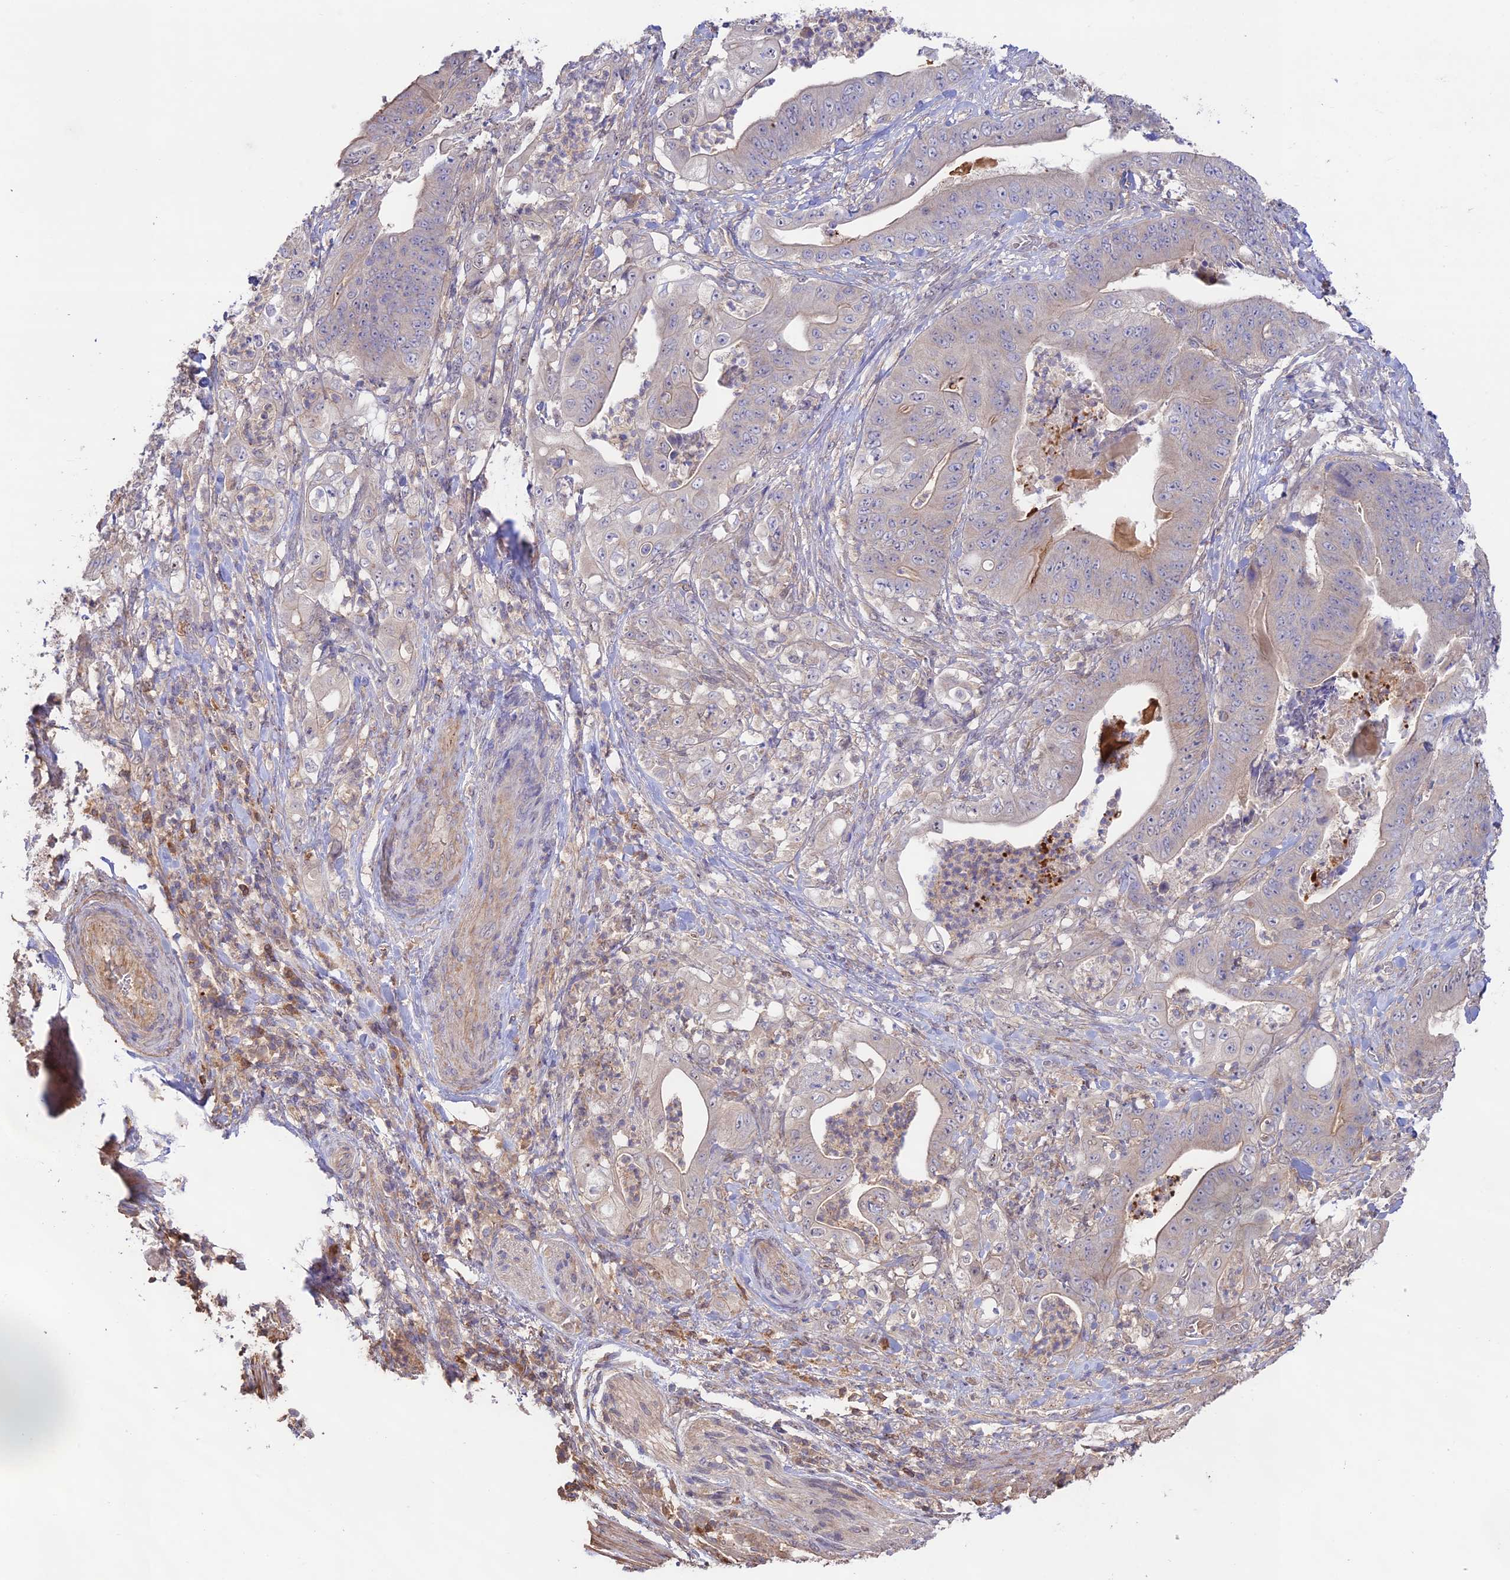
{"staining": {"intensity": "moderate", "quantity": "<25%", "location": "cytoplasmic/membranous"}, "tissue": "stomach cancer", "cell_type": "Tumor cells", "image_type": "cancer", "snomed": [{"axis": "morphology", "description": "Adenocarcinoma, NOS"}, {"axis": "topography", "description": "Stomach"}], "caption": "Human stomach cancer stained with a brown dye demonstrates moderate cytoplasmic/membranous positive staining in approximately <25% of tumor cells.", "gene": "CLCF1", "patient": {"sex": "female", "age": 73}}